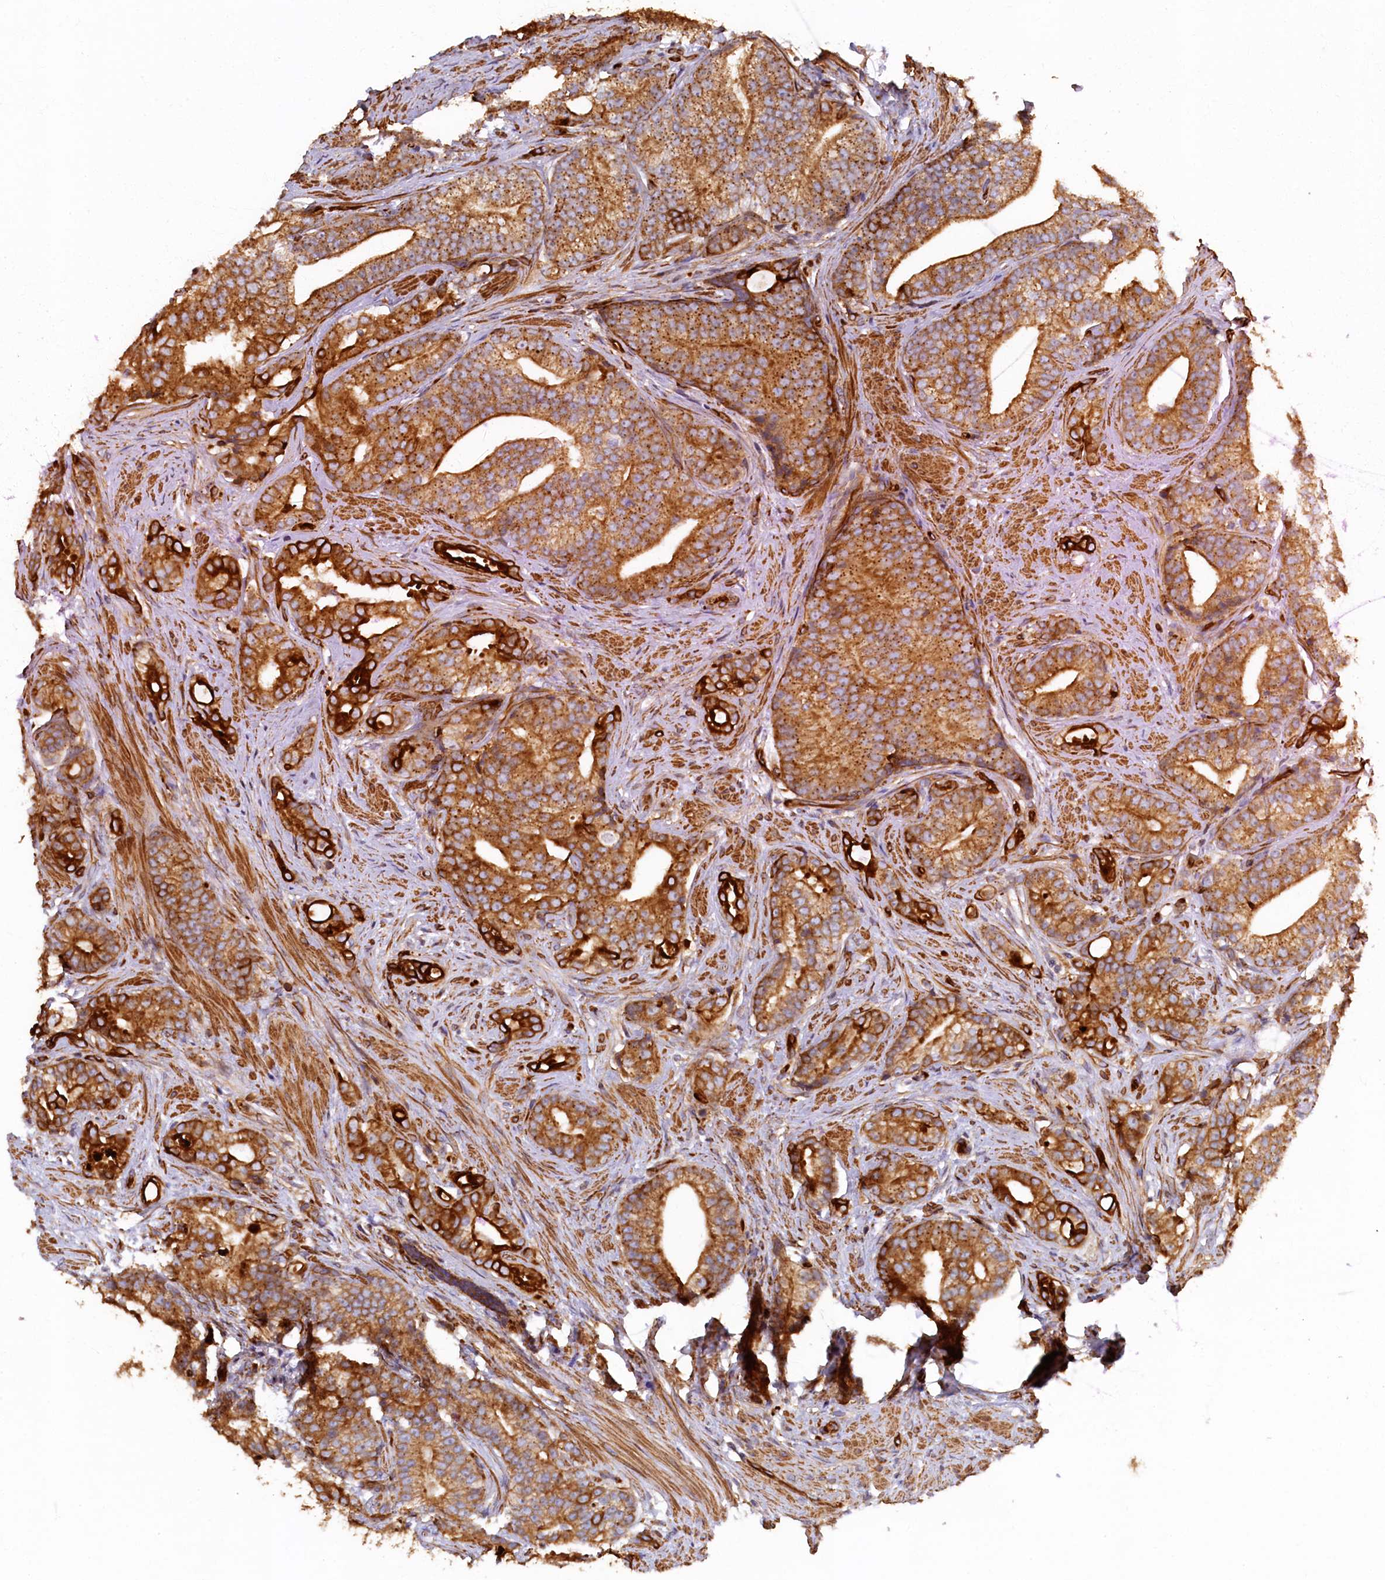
{"staining": {"intensity": "strong", "quantity": ">75%", "location": "cytoplasmic/membranous"}, "tissue": "prostate cancer", "cell_type": "Tumor cells", "image_type": "cancer", "snomed": [{"axis": "morphology", "description": "Adenocarcinoma, Low grade"}, {"axis": "topography", "description": "Prostate"}], "caption": "Immunohistochemical staining of prostate cancer (adenocarcinoma (low-grade)) exhibits high levels of strong cytoplasmic/membranous protein positivity in approximately >75% of tumor cells.", "gene": "LRRC57", "patient": {"sex": "male", "age": 71}}